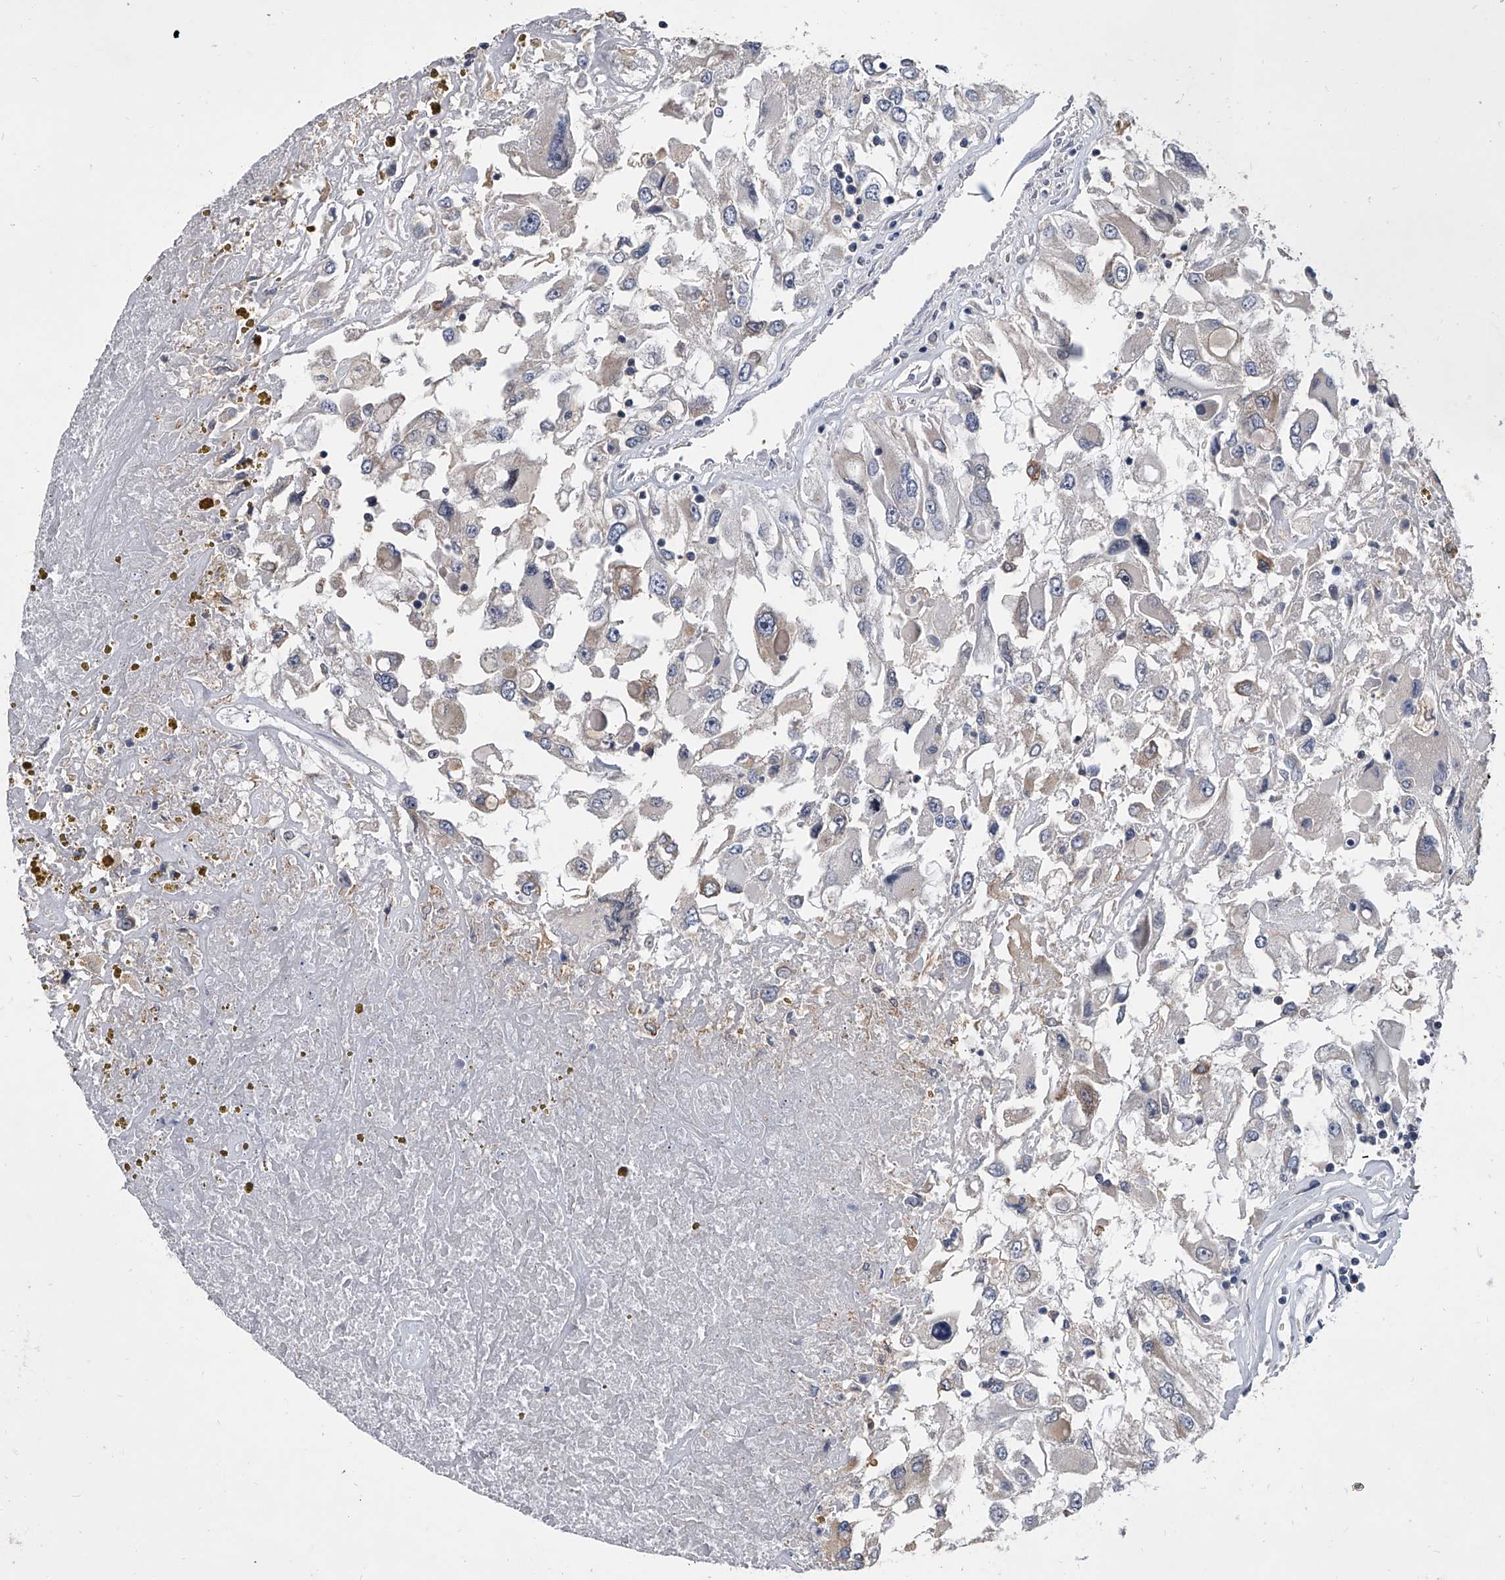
{"staining": {"intensity": "weak", "quantity": "<25%", "location": "cytoplasmic/membranous"}, "tissue": "renal cancer", "cell_type": "Tumor cells", "image_type": "cancer", "snomed": [{"axis": "morphology", "description": "Adenocarcinoma, NOS"}, {"axis": "topography", "description": "Kidney"}], "caption": "An image of human renal cancer (adenocarcinoma) is negative for staining in tumor cells.", "gene": "MAP4K3", "patient": {"sex": "female", "age": 52}}